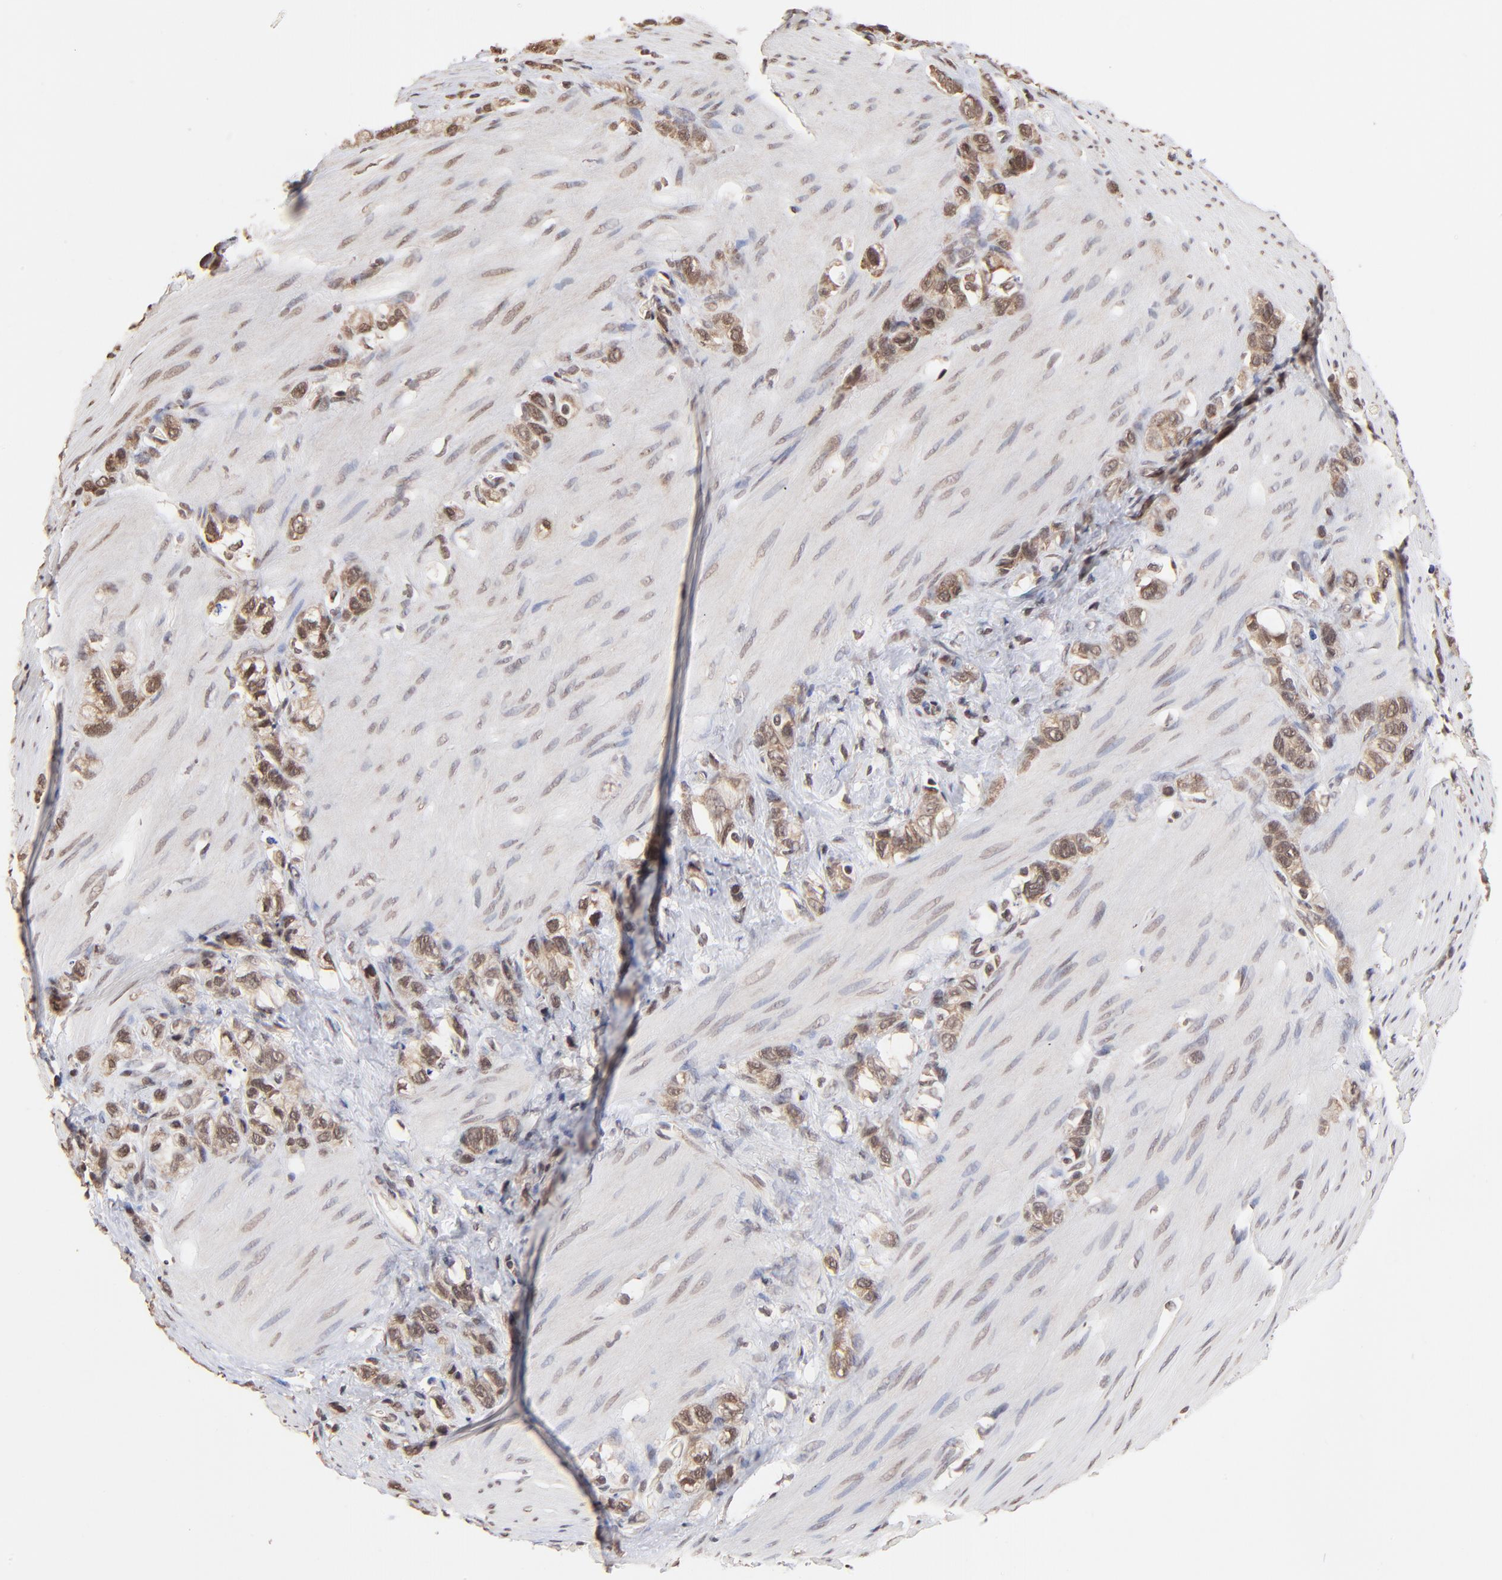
{"staining": {"intensity": "weak", "quantity": ">75%", "location": "nuclear"}, "tissue": "stomach cancer", "cell_type": "Tumor cells", "image_type": "cancer", "snomed": [{"axis": "morphology", "description": "Normal tissue, NOS"}, {"axis": "morphology", "description": "Adenocarcinoma, NOS"}, {"axis": "morphology", "description": "Adenocarcinoma, High grade"}, {"axis": "topography", "description": "Stomach, upper"}, {"axis": "topography", "description": "Stomach"}], "caption": "Stomach high-grade adenocarcinoma stained with a brown dye shows weak nuclear positive staining in about >75% of tumor cells.", "gene": "BRPF1", "patient": {"sex": "female", "age": 65}}